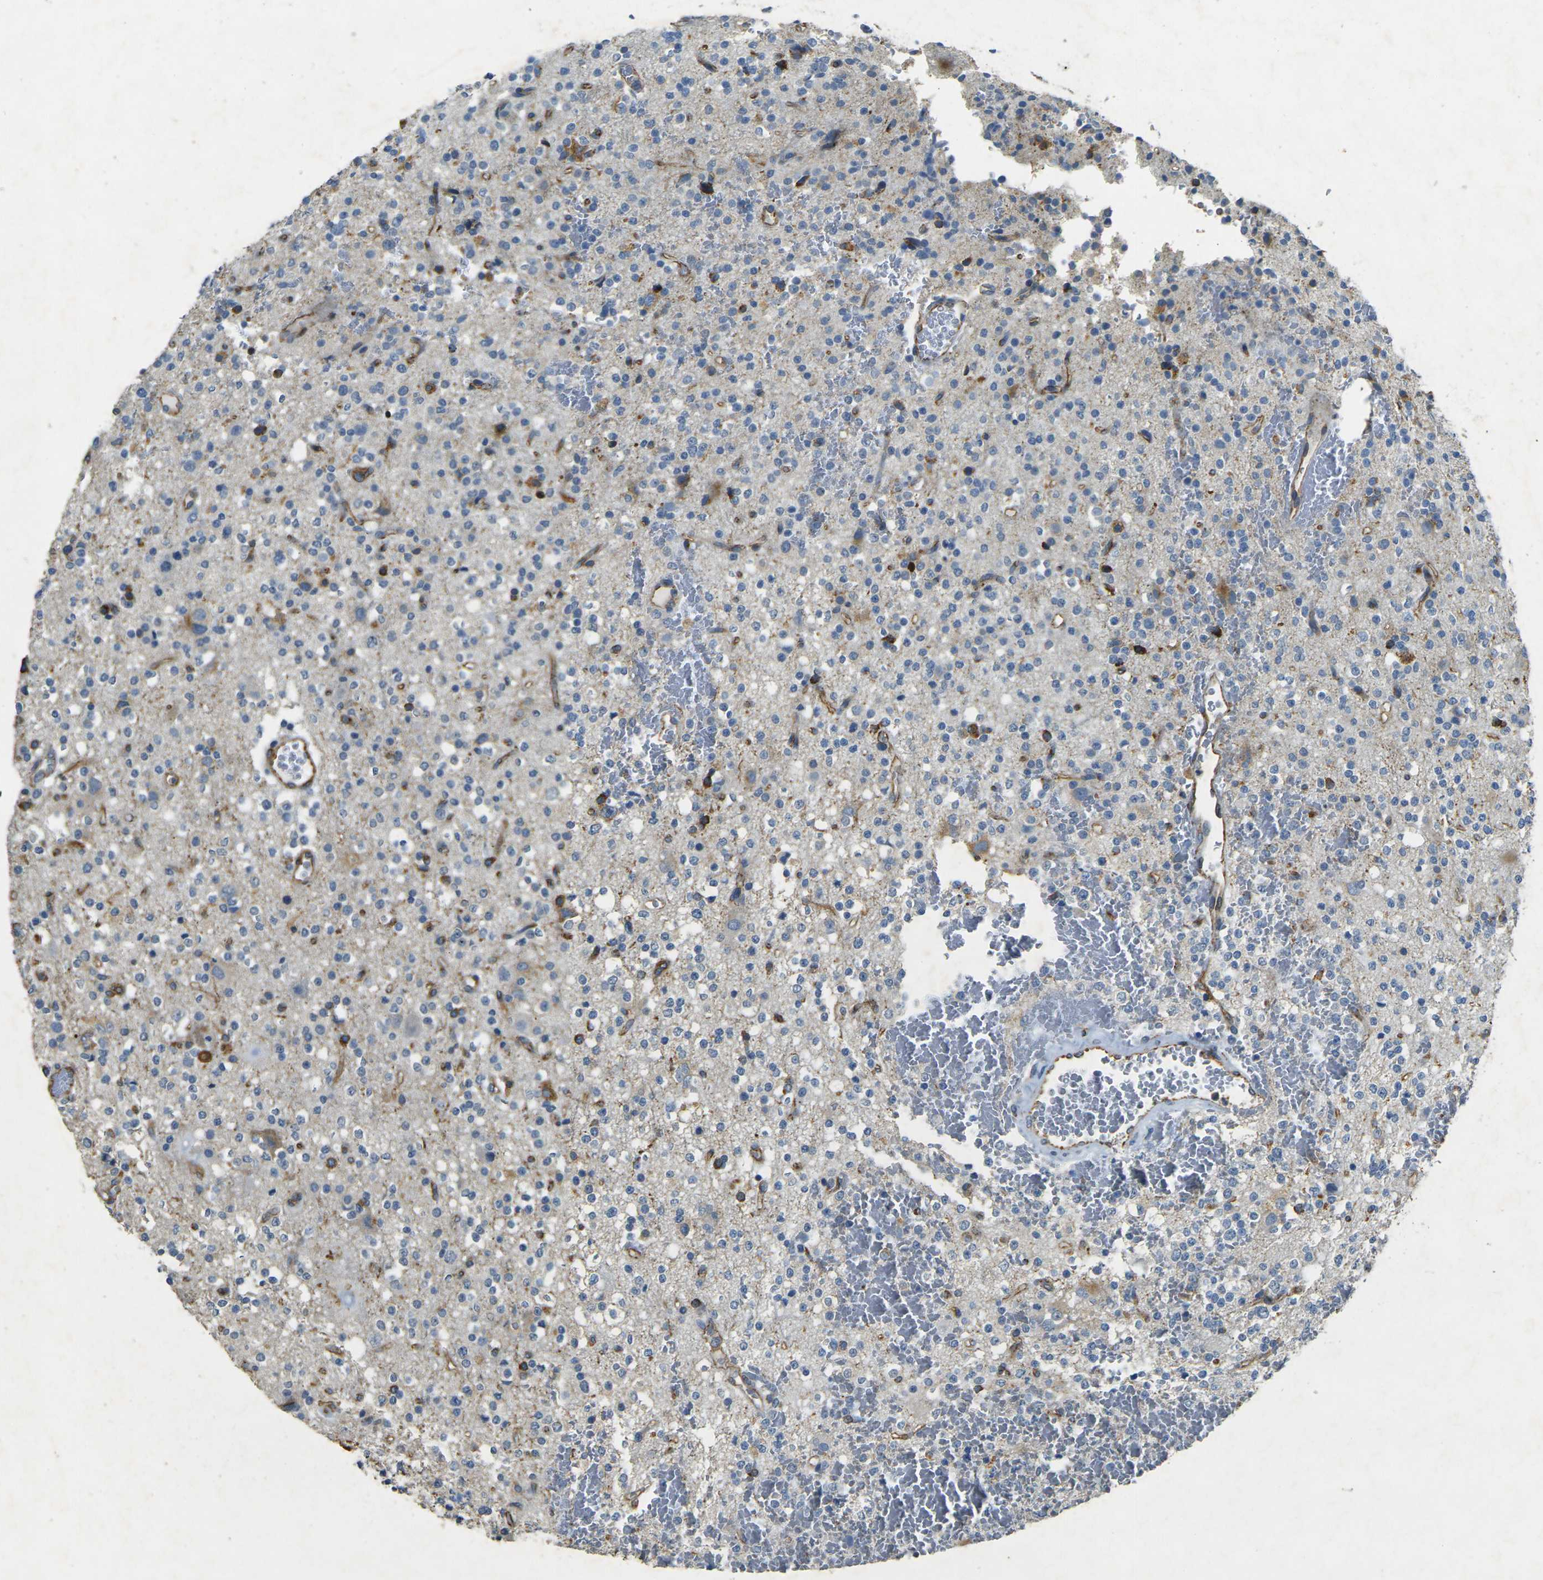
{"staining": {"intensity": "strong", "quantity": "<25%", "location": "cytoplasmic/membranous"}, "tissue": "glioma", "cell_type": "Tumor cells", "image_type": "cancer", "snomed": [{"axis": "morphology", "description": "Glioma, malignant, High grade"}, {"axis": "topography", "description": "Brain"}], "caption": "High-magnification brightfield microscopy of glioma stained with DAB (3,3'-diaminobenzidine) (brown) and counterstained with hematoxylin (blue). tumor cells exhibit strong cytoplasmic/membranous expression is identified in about<25% of cells. (DAB (3,3'-diaminobenzidine) IHC with brightfield microscopy, high magnification).", "gene": "SORT1", "patient": {"sex": "male", "age": 47}}